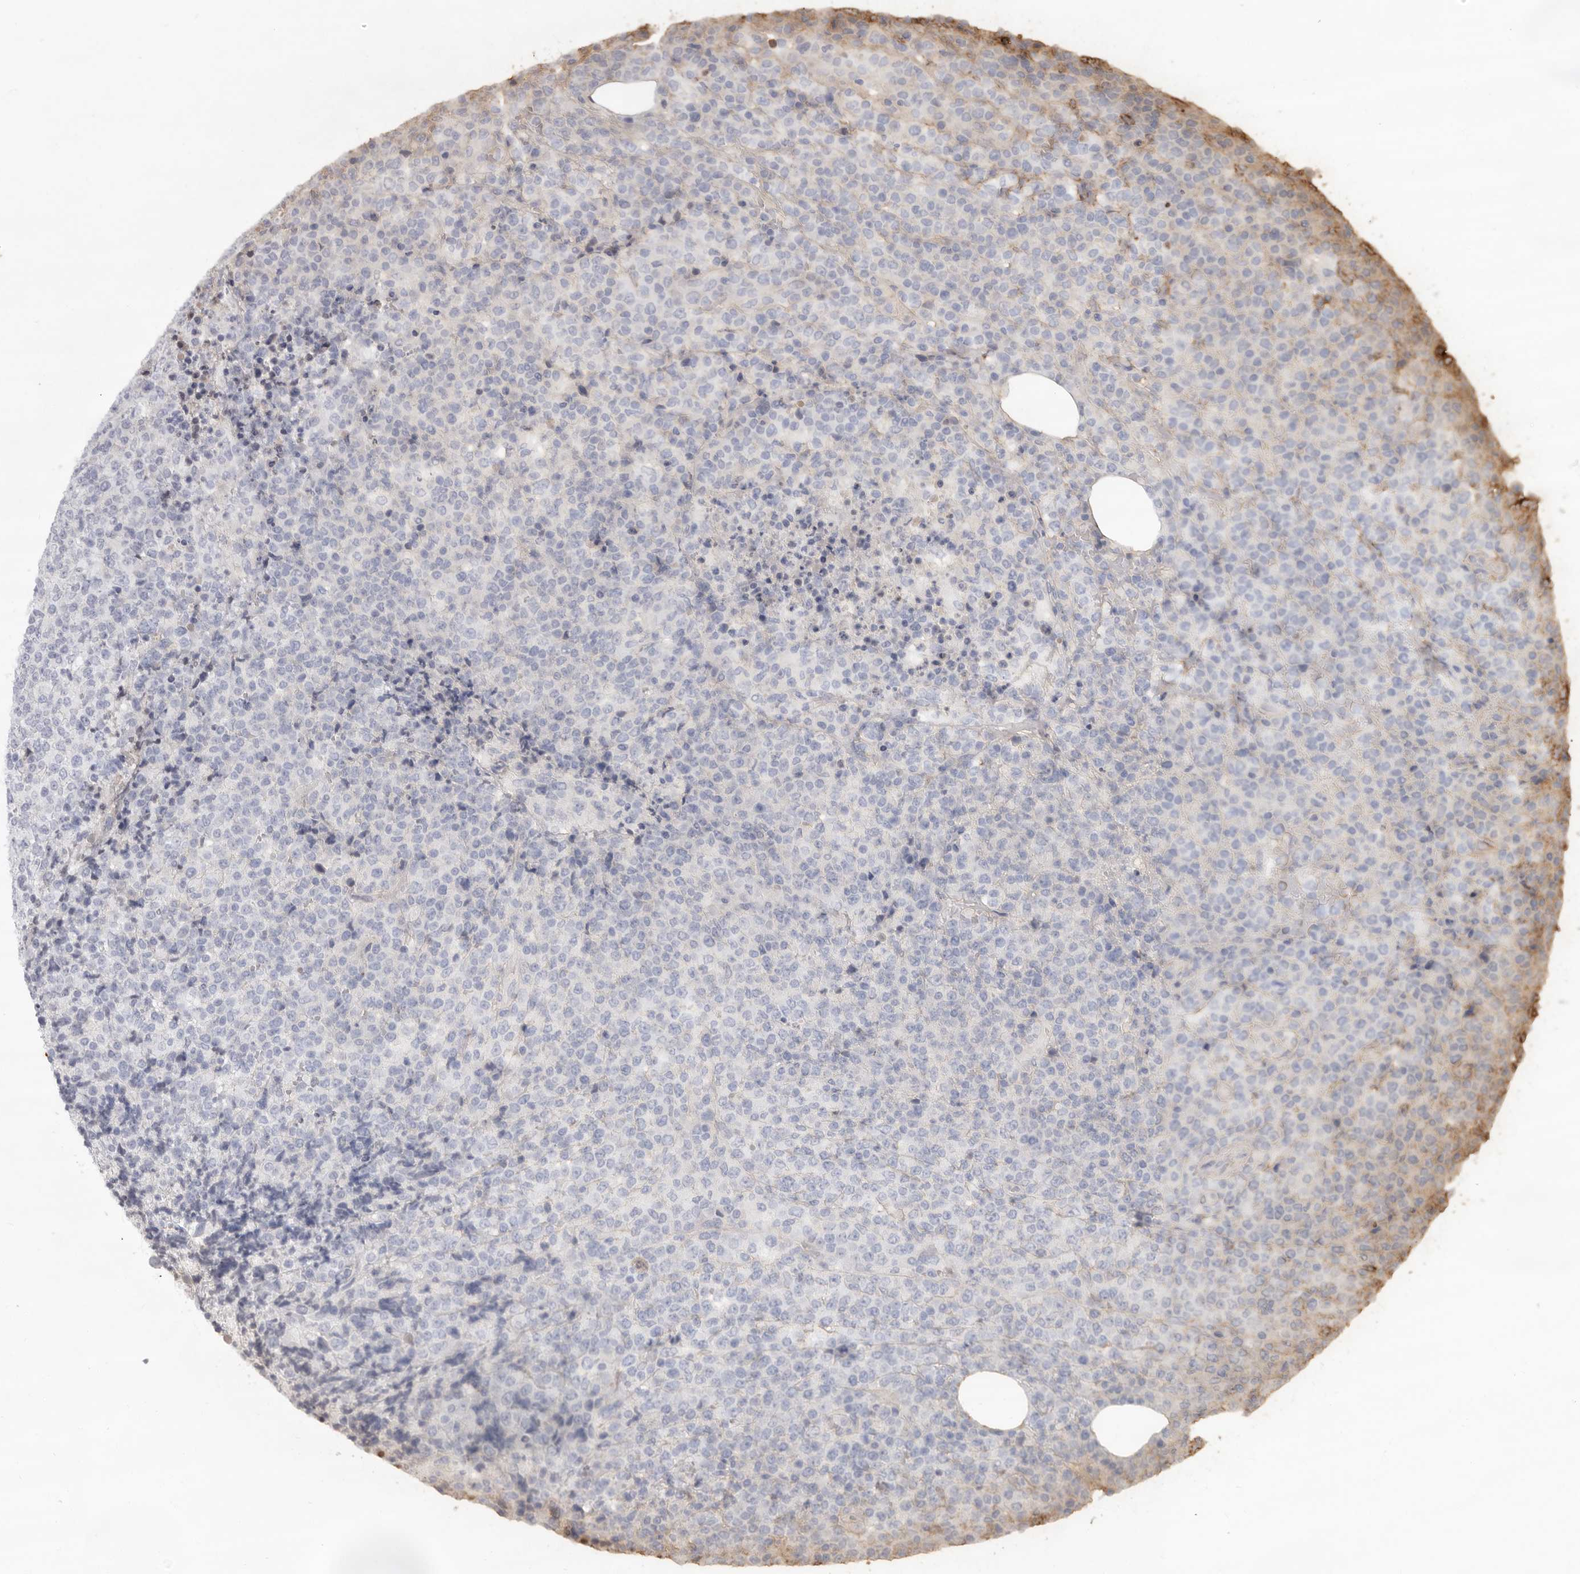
{"staining": {"intensity": "negative", "quantity": "none", "location": "none"}, "tissue": "lymphoma", "cell_type": "Tumor cells", "image_type": "cancer", "snomed": [{"axis": "morphology", "description": "Malignant lymphoma, non-Hodgkin's type, High grade"}, {"axis": "topography", "description": "Lymph node"}], "caption": "Malignant lymphoma, non-Hodgkin's type (high-grade) was stained to show a protein in brown. There is no significant expression in tumor cells.", "gene": "LINGO2", "patient": {"sex": "male", "age": 13}}